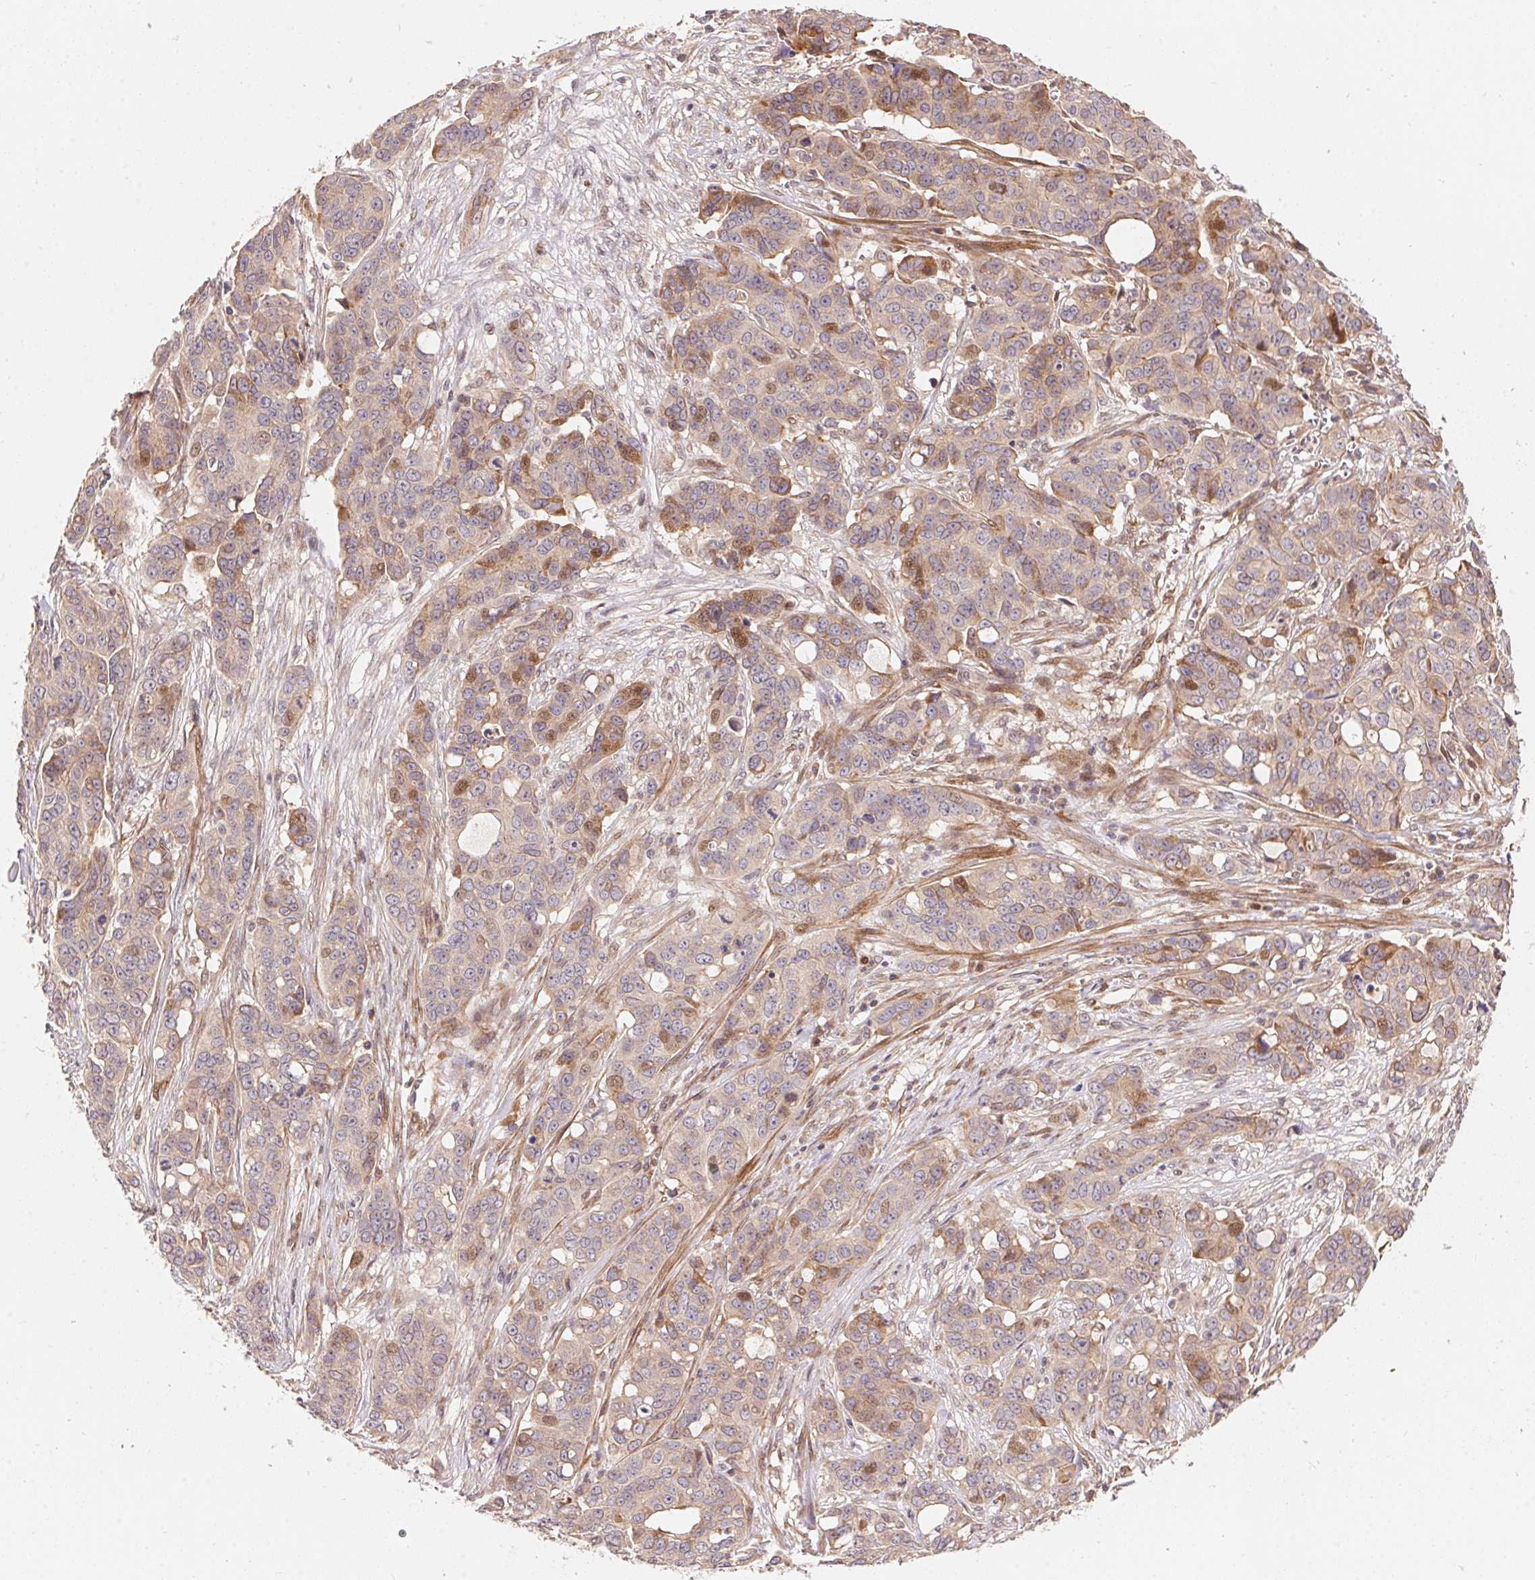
{"staining": {"intensity": "moderate", "quantity": "<25%", "location": "cytoplasmic/membranous"}, "tissue": "ovarian cancer", "cell_type": "Tumor cells", "image_type": "cancer", "snomed": [{"axis": "morphology", "description": "Carcinoma, endometroid"}, {"axis": "topography", "description": "Ovary"}], "caption": "Human ovarian cancer stained for a protein (brown) demonstrates moderate cytoplasmic/membranous positive positivity in approximately <25% of tumor cells.", "gene": "TNIP2", "patient": {"sex": "female", "age": 78}}